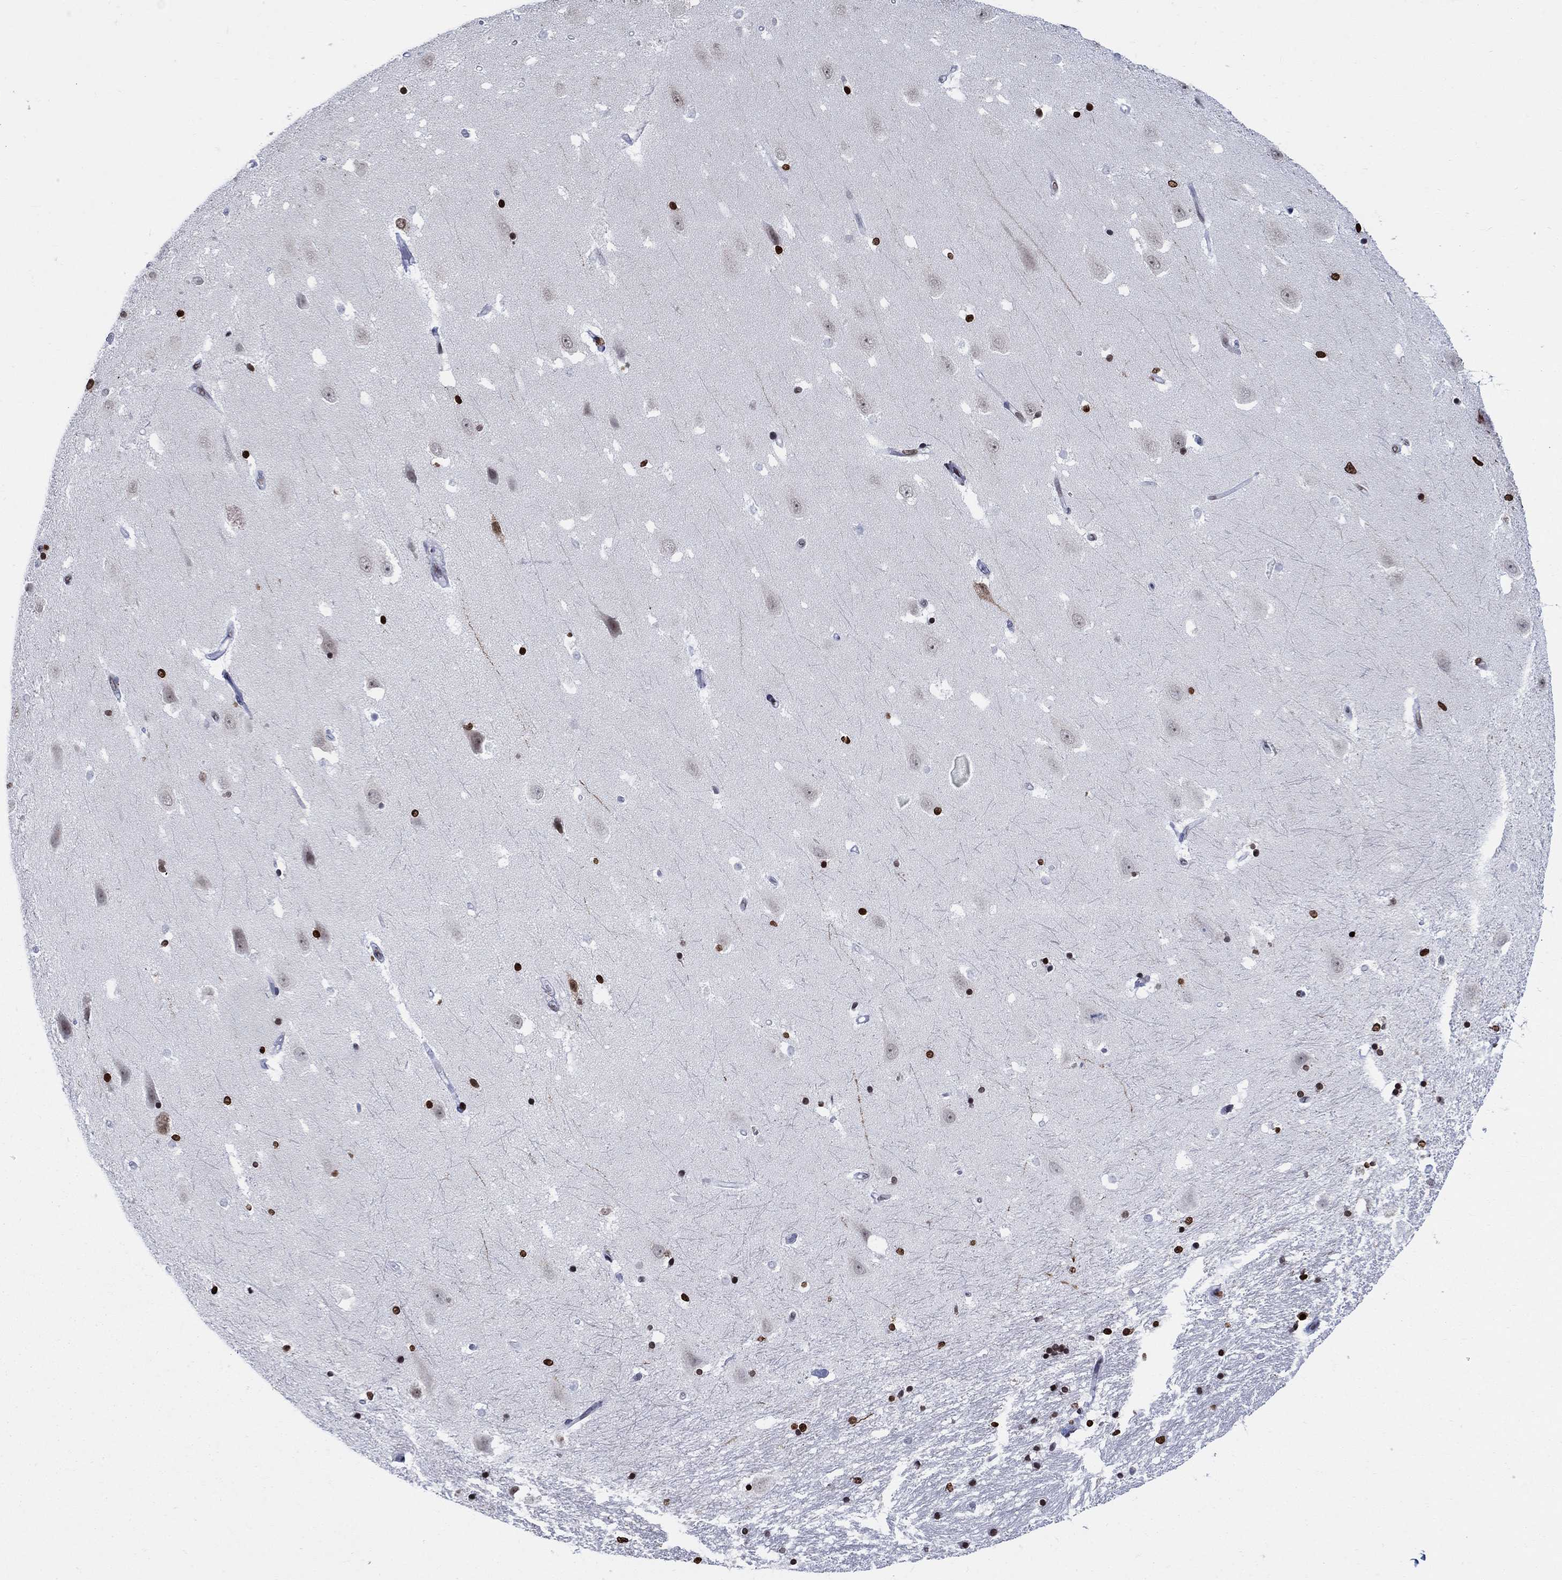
{"staining": {"intensity": "strong", "quantity": "25%-75%", "location": "nuclear"}, "tissue": "hippocampus", "cell_type": "Glial cells", "image_type": "normal", "snomed": [{"axis": "morphology", "description": "Normal tissue, NOS"}, {"axis": "topography", "description": "Hippocampus"}], "caption": "Protein expression analysis of normal hippocampus displays strong nuclear staining in about 25%-75% of glial cells. The protein is shown in brown color, while the nuclei are stained blue.", "gene": "HMGA1", "patient": {"sex": "male", "age": 49}}